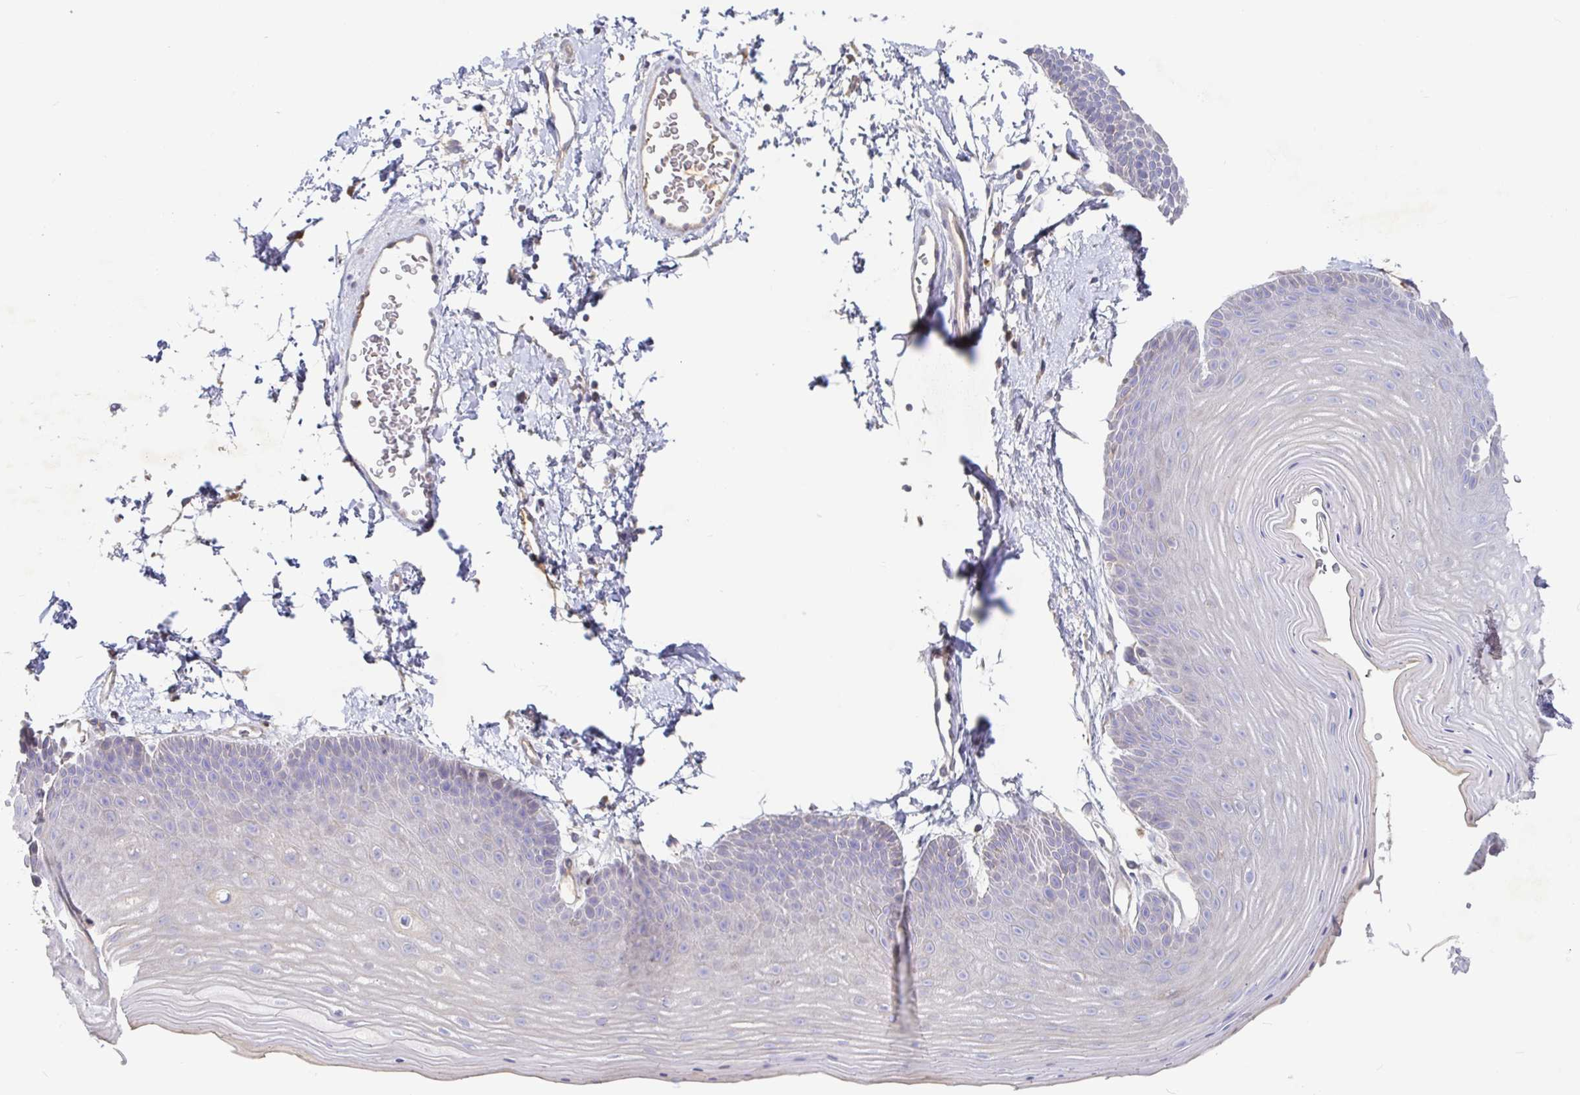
{"staining": {"intensity": "moderate", "quantity": "<25%", "location": "cytoplasmic/membranous"}, "tissue": "skin", "cell_type": "Epidermal cells", "image_type": "normal", "snomed": [{"axis": "morphology", "description": "Normal tissue, NOS"}, {"axis": "topography", "description": "Anal"}], "caption": "This is an image of IHC staining of unremarkable skin, which shows moderate staining in the cytoplasmic/membranous of epidermal cells.", "gene": "IRAK2", "patient": {"sex": "male", "age": 53}}